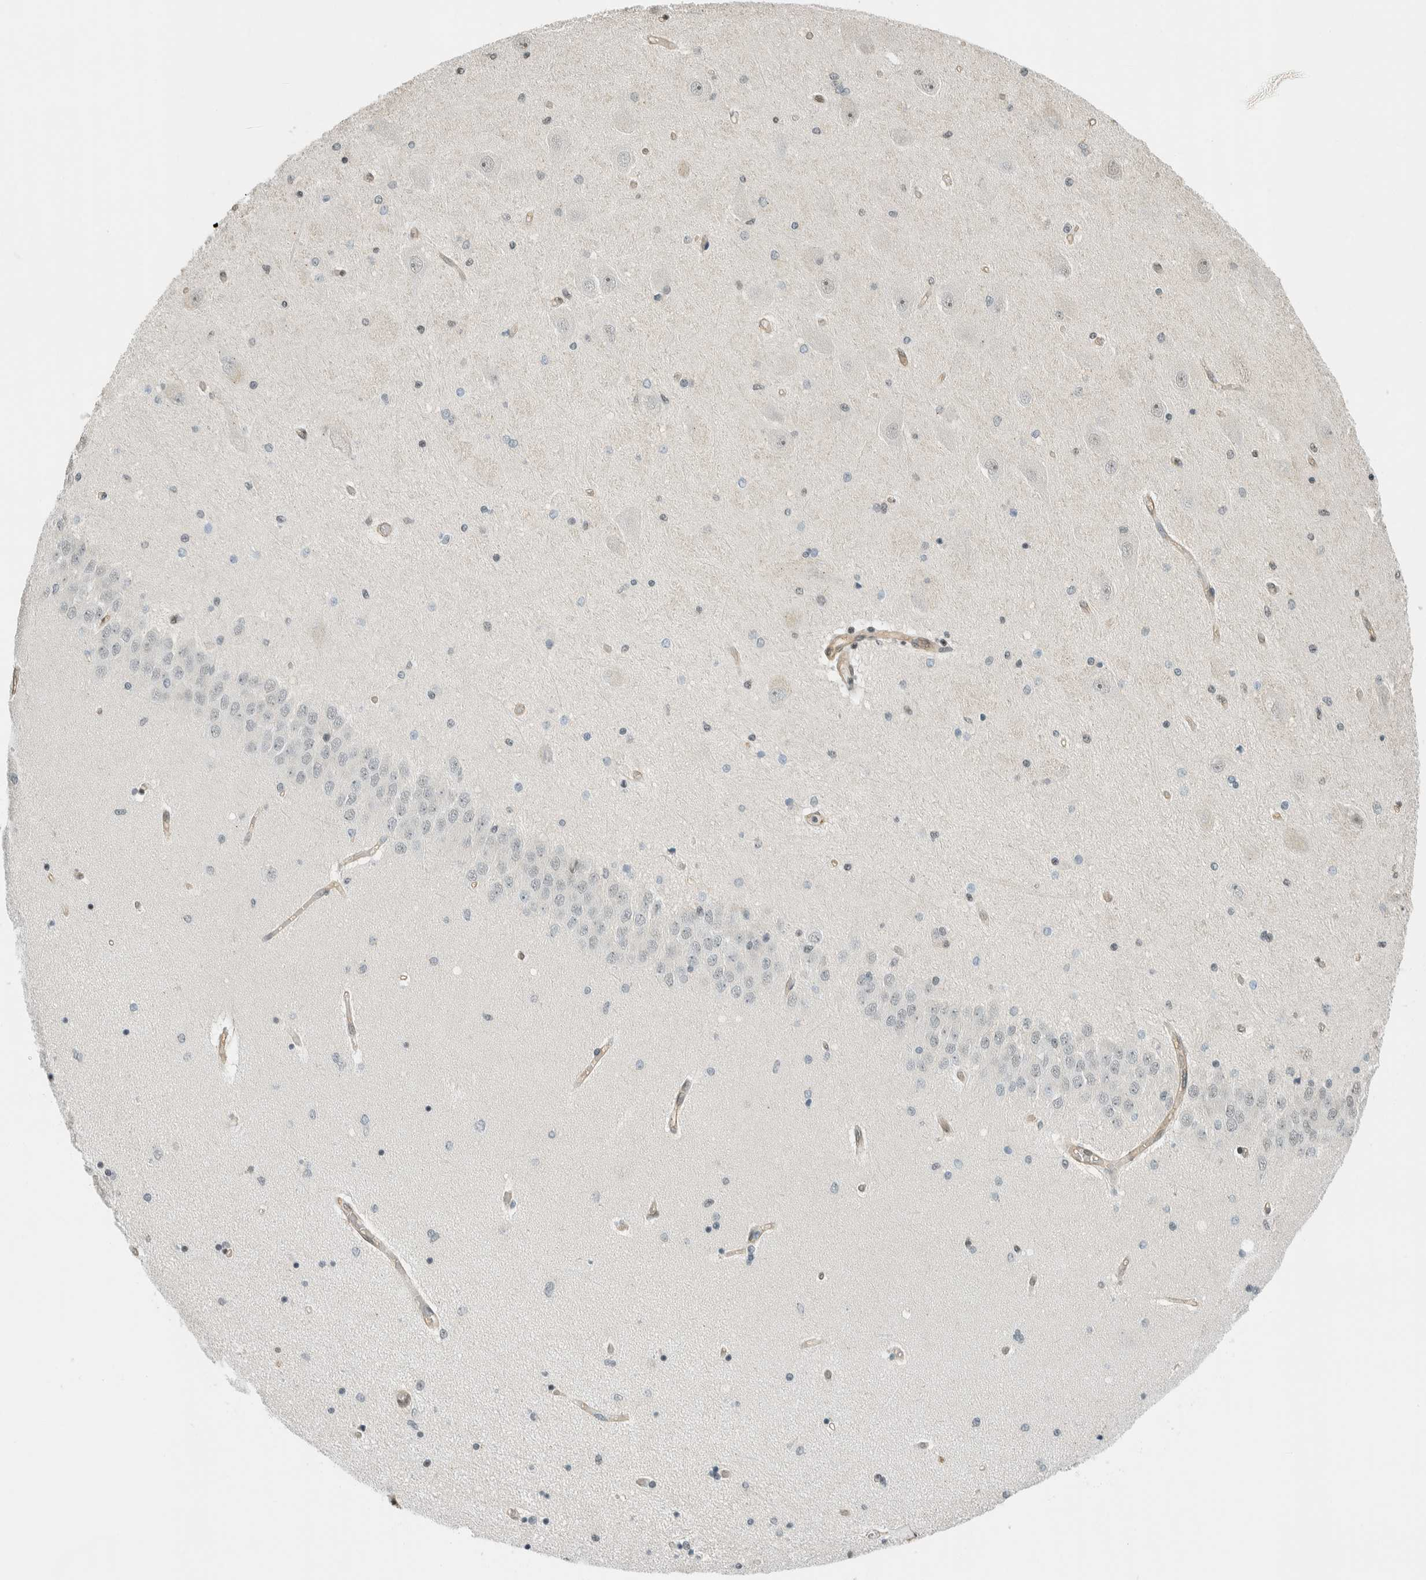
{"staining": {"intensity": "negative", "quantity": "none", "location": "none"}, "tissue": "hippocampus", "cell_type": "Glial cells", "image_type": "normal", "snomed": [{"axis": "morphology", "description": "Normal tissue, NOS"}, {"axis": "topography", "description": "Hippocampus"}], "caption": "Photomicrograph shows no protein positivity in glial cells of normal hippocampus. Nuclei are stained in blue.", "gene": "NIBAN2", "patient": {"sex": "female", "age": 54}}